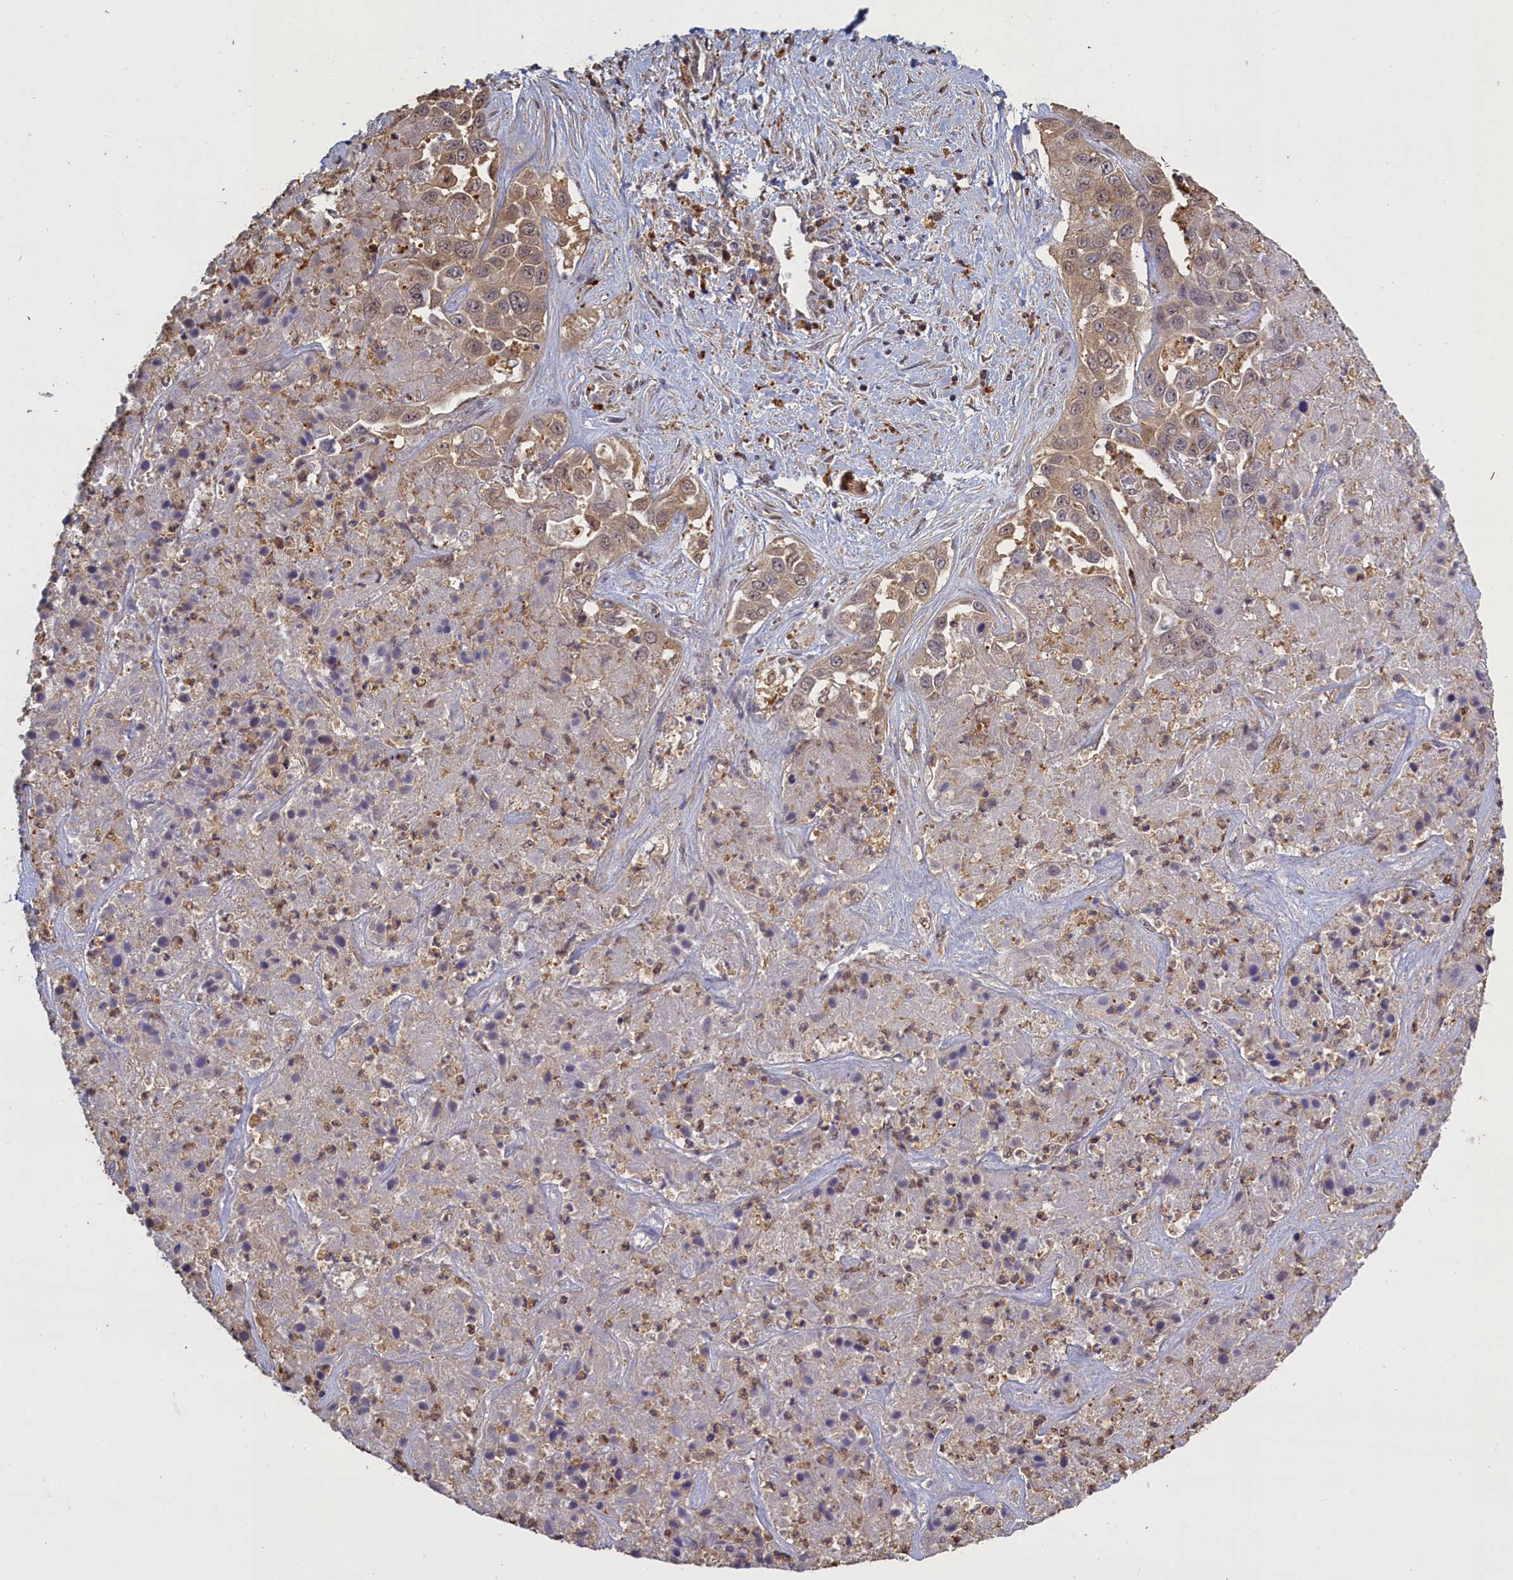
{"staining": {"intensity": "weak", "quantity": ">75%", "location": "cytoplasmic/membranous"}, "tissue": "liver cancer", "cell_type": "Tumor cells", "image_type": "cancer", "snomed": [{"axis": "morphology", "description": "Cholangiocarcinoma"}, {"axis": "topography", "description": "Liver"}], "caption": "Human liver cholangiocarcinoma stained for a protein (brown) reveals weak cytoplasmic/membranous positive expression in about >75% of tumor cells.", "gene": "UCHL3", "patient": {"sex": "female", "age": 52}}